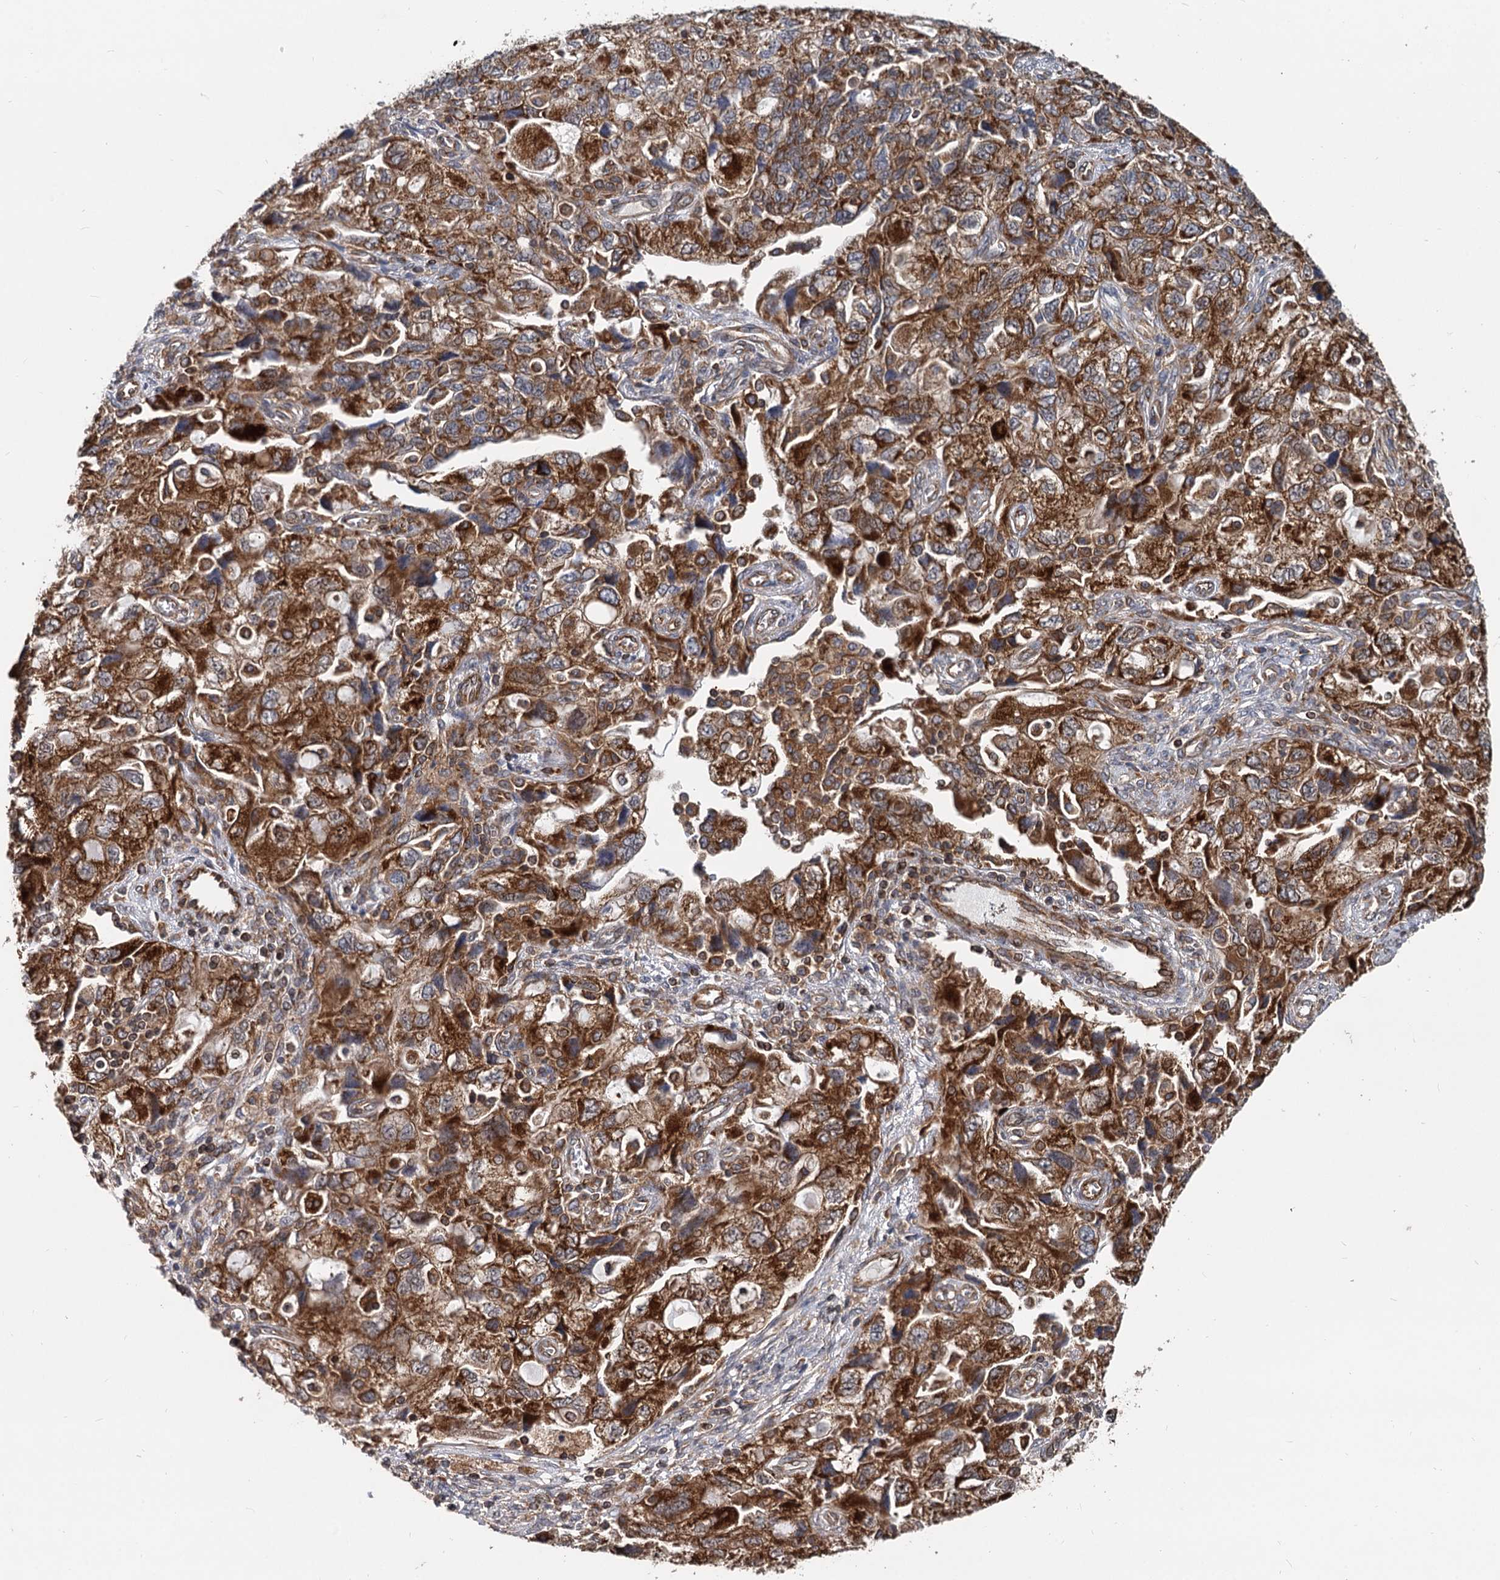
{"staining": {"intensity": "strong", "quantity": ">75%", "location": "cytoplasmic/membranous"}, "tissue": "ovarian cancer", "cell_type": "Tumor cells", "image_type": "cancer", "snomed": [{"axis": "morphology", "description": "Carcinoma, NOS"}, {"axis": "morphology", "description": "Cystadenocarcinoma, serous, NOS"}, {"axis": "topography", "description": "Ovary"}], "caption": "IHC photomicrograph of ovarian cancer (carcinoma) stained for a protein (brown), which demonstrates high levels of strong cytoplasmic/membranous expression in approximately >75% of tumor cells.", "gene": "STIM1", "patient": {"sex": "female", "age": 69}}